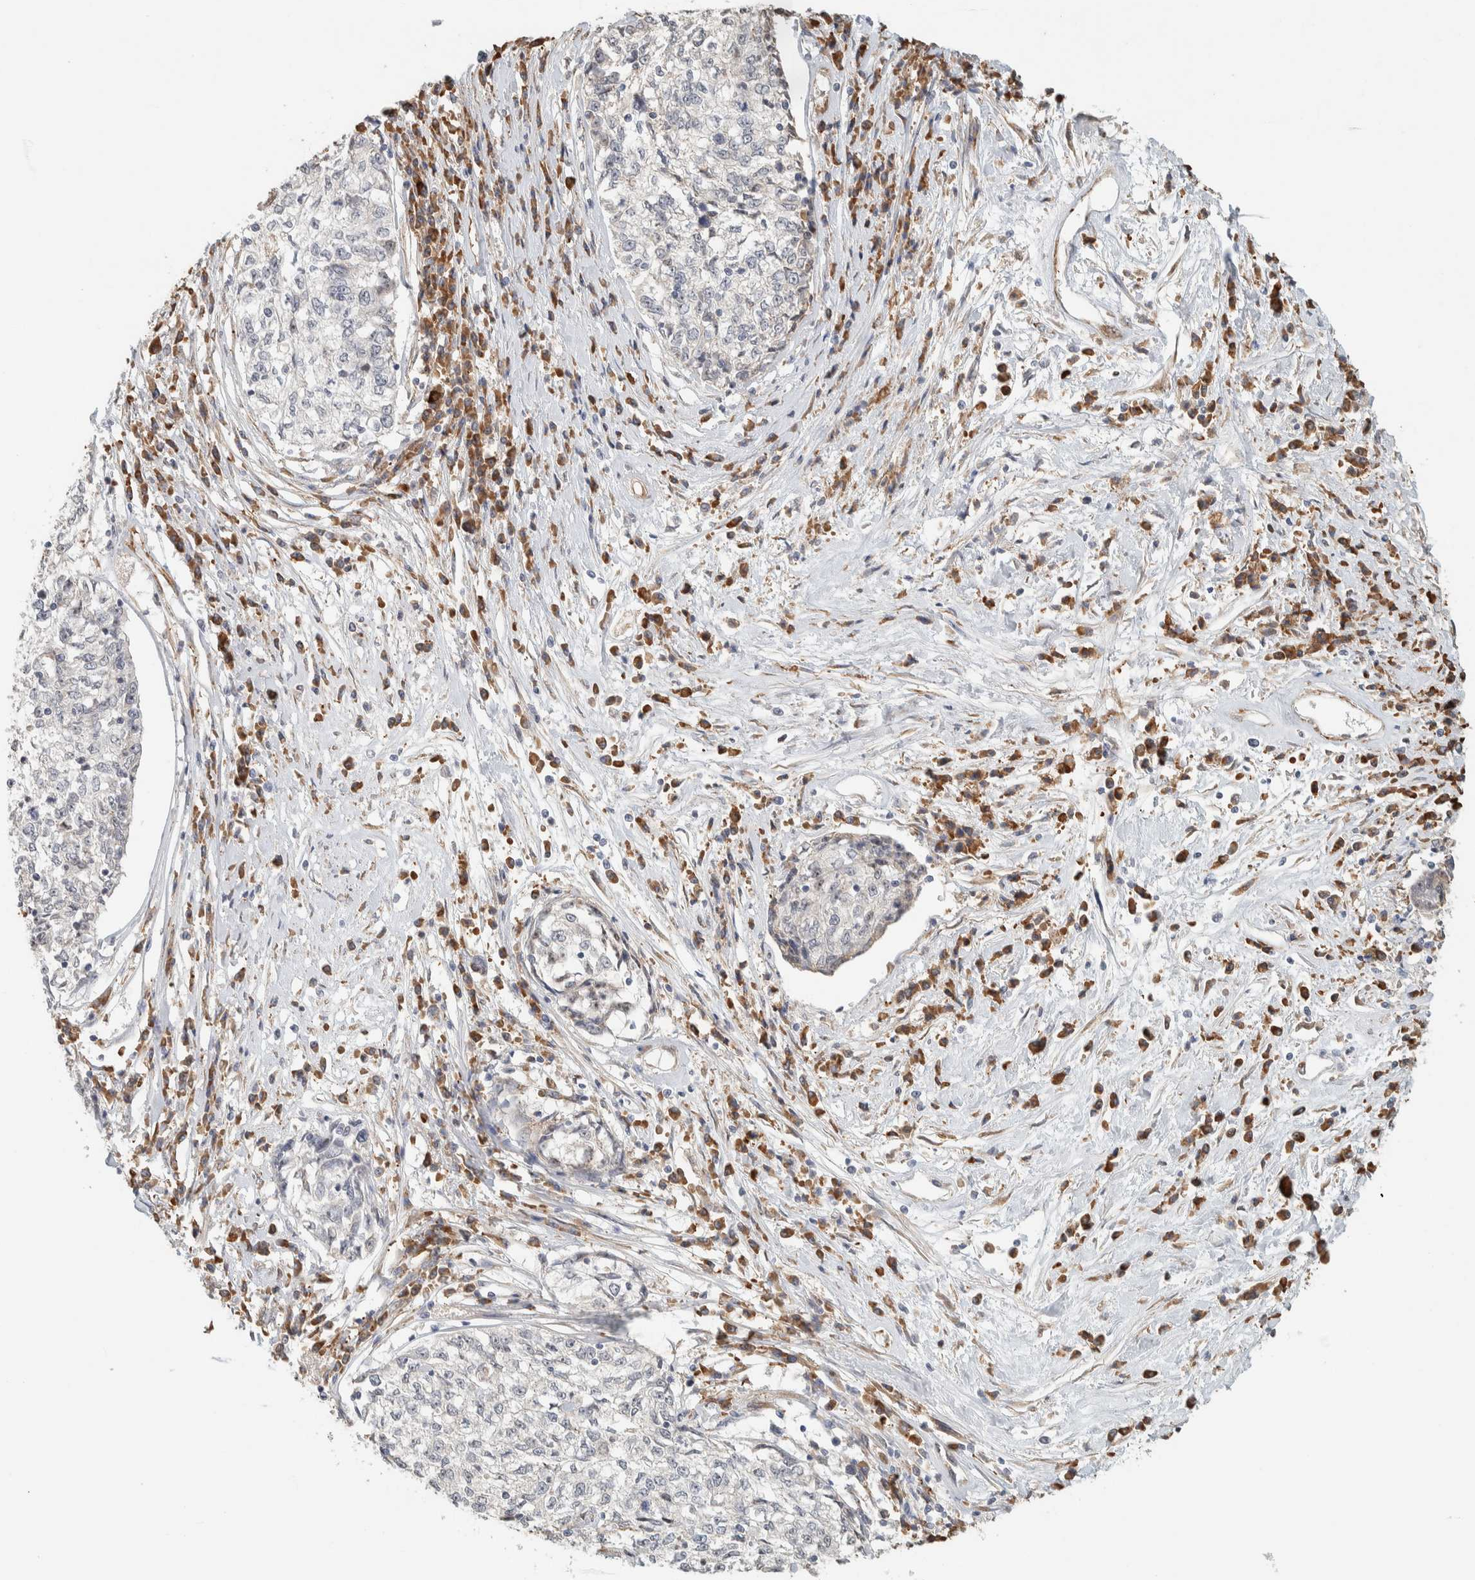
{"staining": {"intensity": "negative", "quantity": "none", "location": "none"}, "tissue": "cervical cancer", "cell_type": "Tumor cells", "image_type": "cancer", "snomed": [{"axis": "morphology", "description": "Squamous cell carcinoma, NOS"}, {"axis": "topography", "description": "Cervix"}], "caption": "Tumor cells are negative for brown protein staining in cervical cancer (squamous cell carcinoma).", "gene": "KLHL40", "patient": {"sex": "female", "age": 57}}